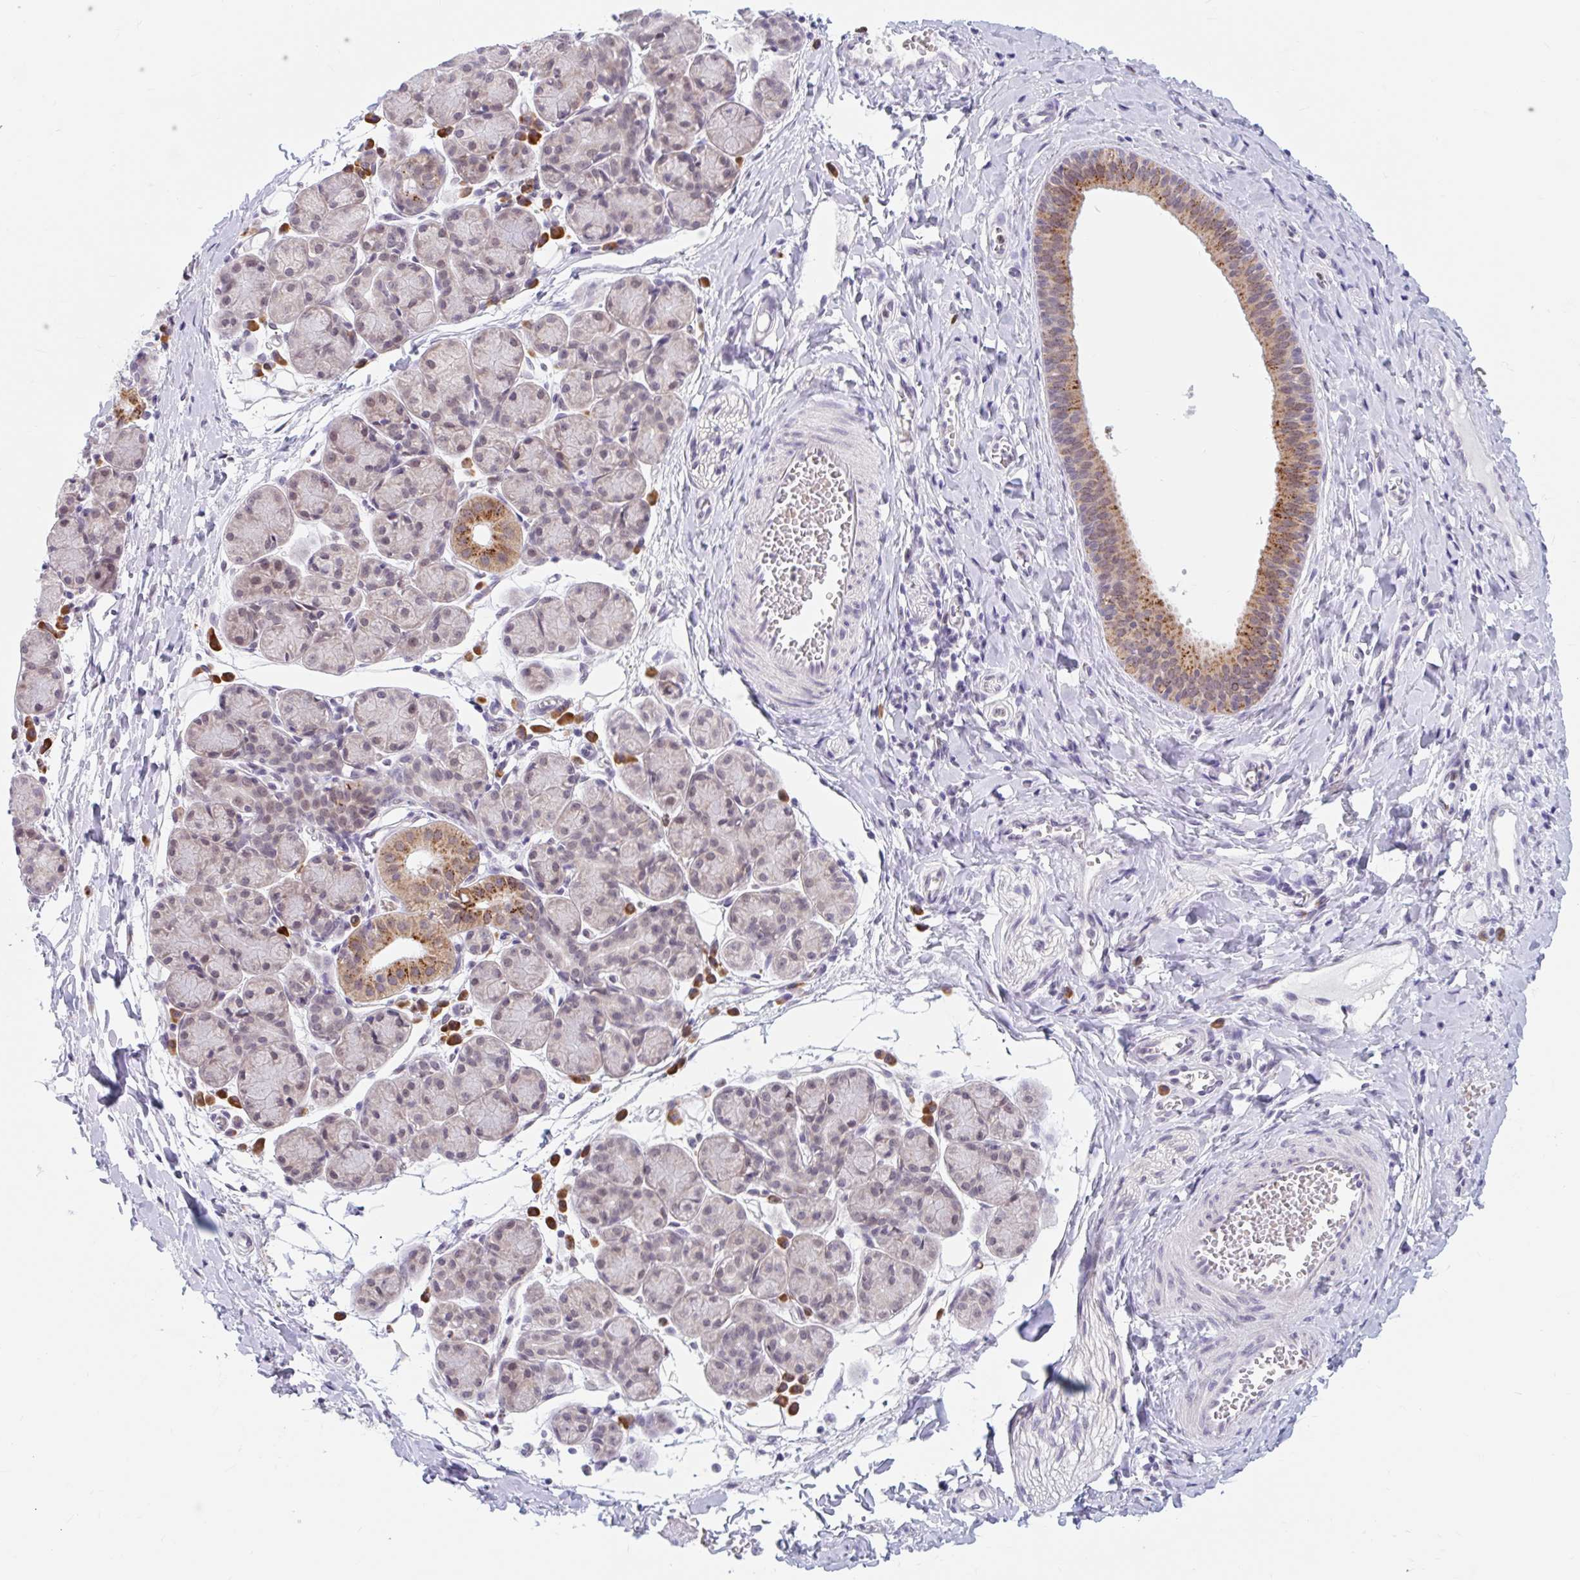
{"staining": {"intensity": "moderate", "quantity": "<25%", "location": "cytoplasmic/membranous"}, "tissue": "salivary gland", "cell_type": "Glandular cells", "image_type": "normal", "snomed": [{"axis": "morphology", "description": "Normal tissue, NOS"}, {"axis": "morphology", "description": "Inflammation, NOS"}, {"axis": "topography", "description": "Lymph node"}, {"axis": "topography", "description": "Salivary gland"}], "caption": "Salivary gland stained for a protein reveals moderate cytoplasmic/membranous positivity in glandular cells. Nuclei are stained in blue.", "gene": "SRSF10", "patient": {"sex": "male", "age": 3}}